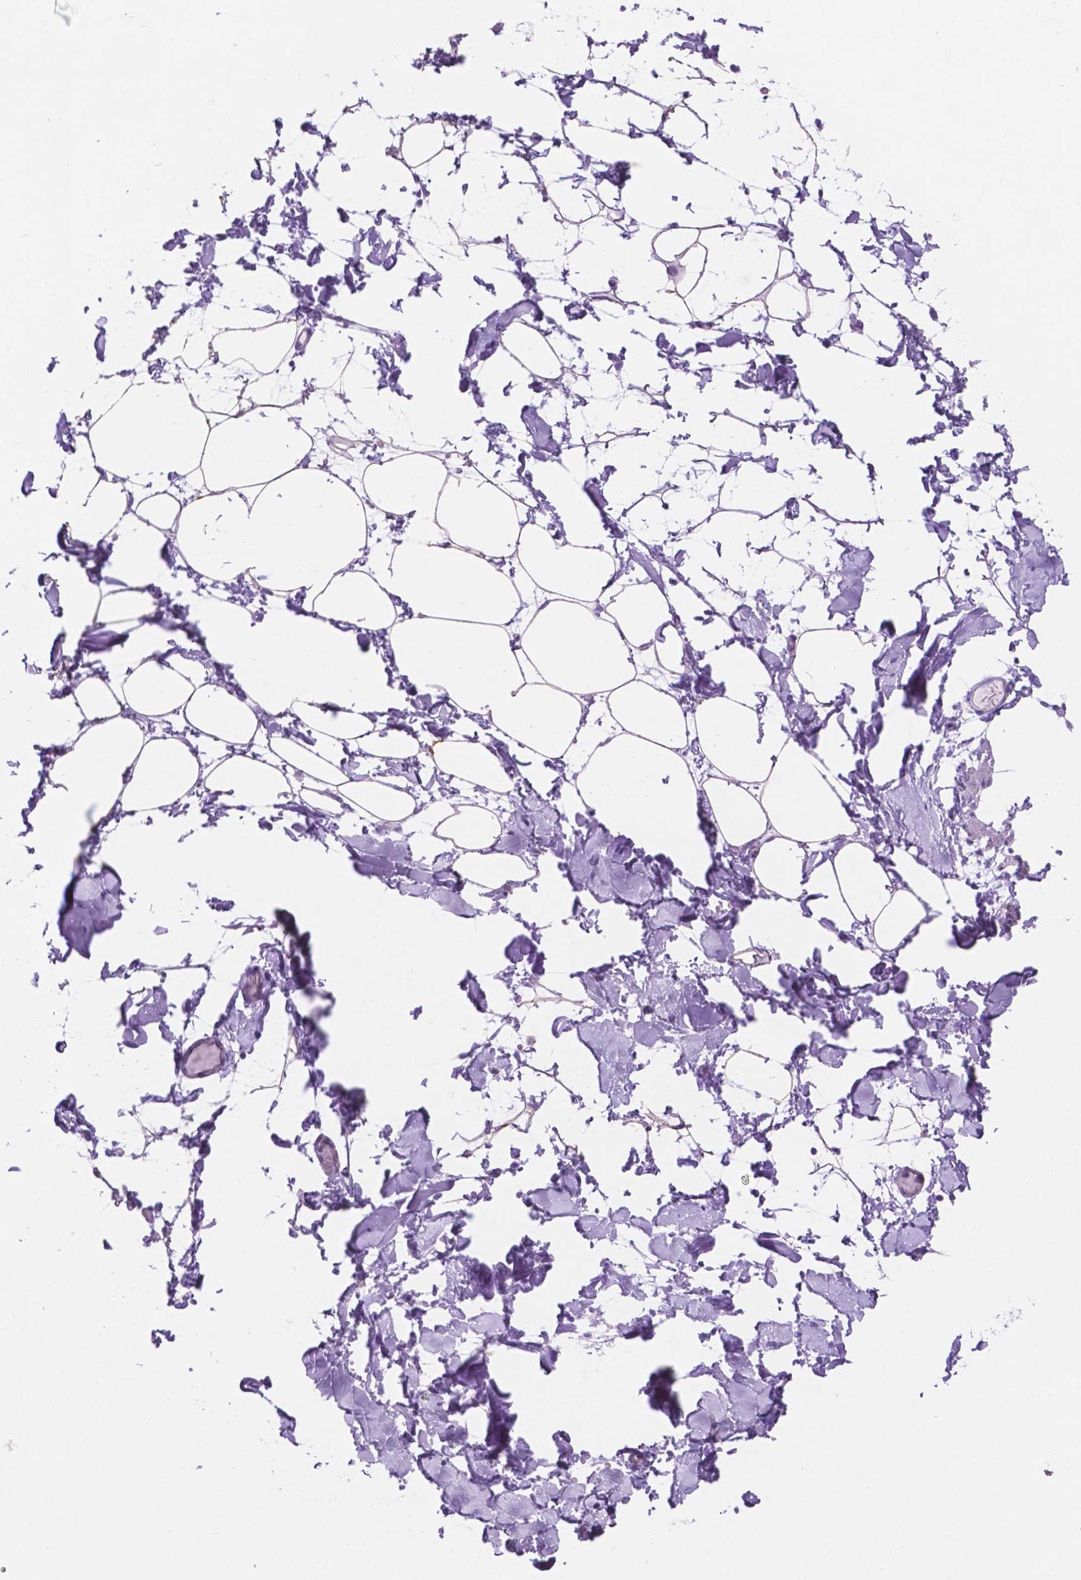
{"staining": {"intensity": "weak", "quantity": "<25%", "location": "cytoplasmic/membranous"}, "tissue": "adipose tissue", "cell_type": "Adipocytes", "image_type": "normal", "snomed": [{"axis": "morphology", "description": "Normal tissue, NOS"}, {"axis": "topography", "description": "Gallbladder"}, {"axis": "topography", "description": "Peripheral nerve tissue"}], "caption": "A photomicrograph of adipose tissue stained for a protein reveals no brown staining in adipocytes. (DAB (3,3'-diaminobenzidine) immunohistochemistry (IHC), high magnification).", "gene": "IGFN1", "patient": {"sex": "female", "age": 45}}